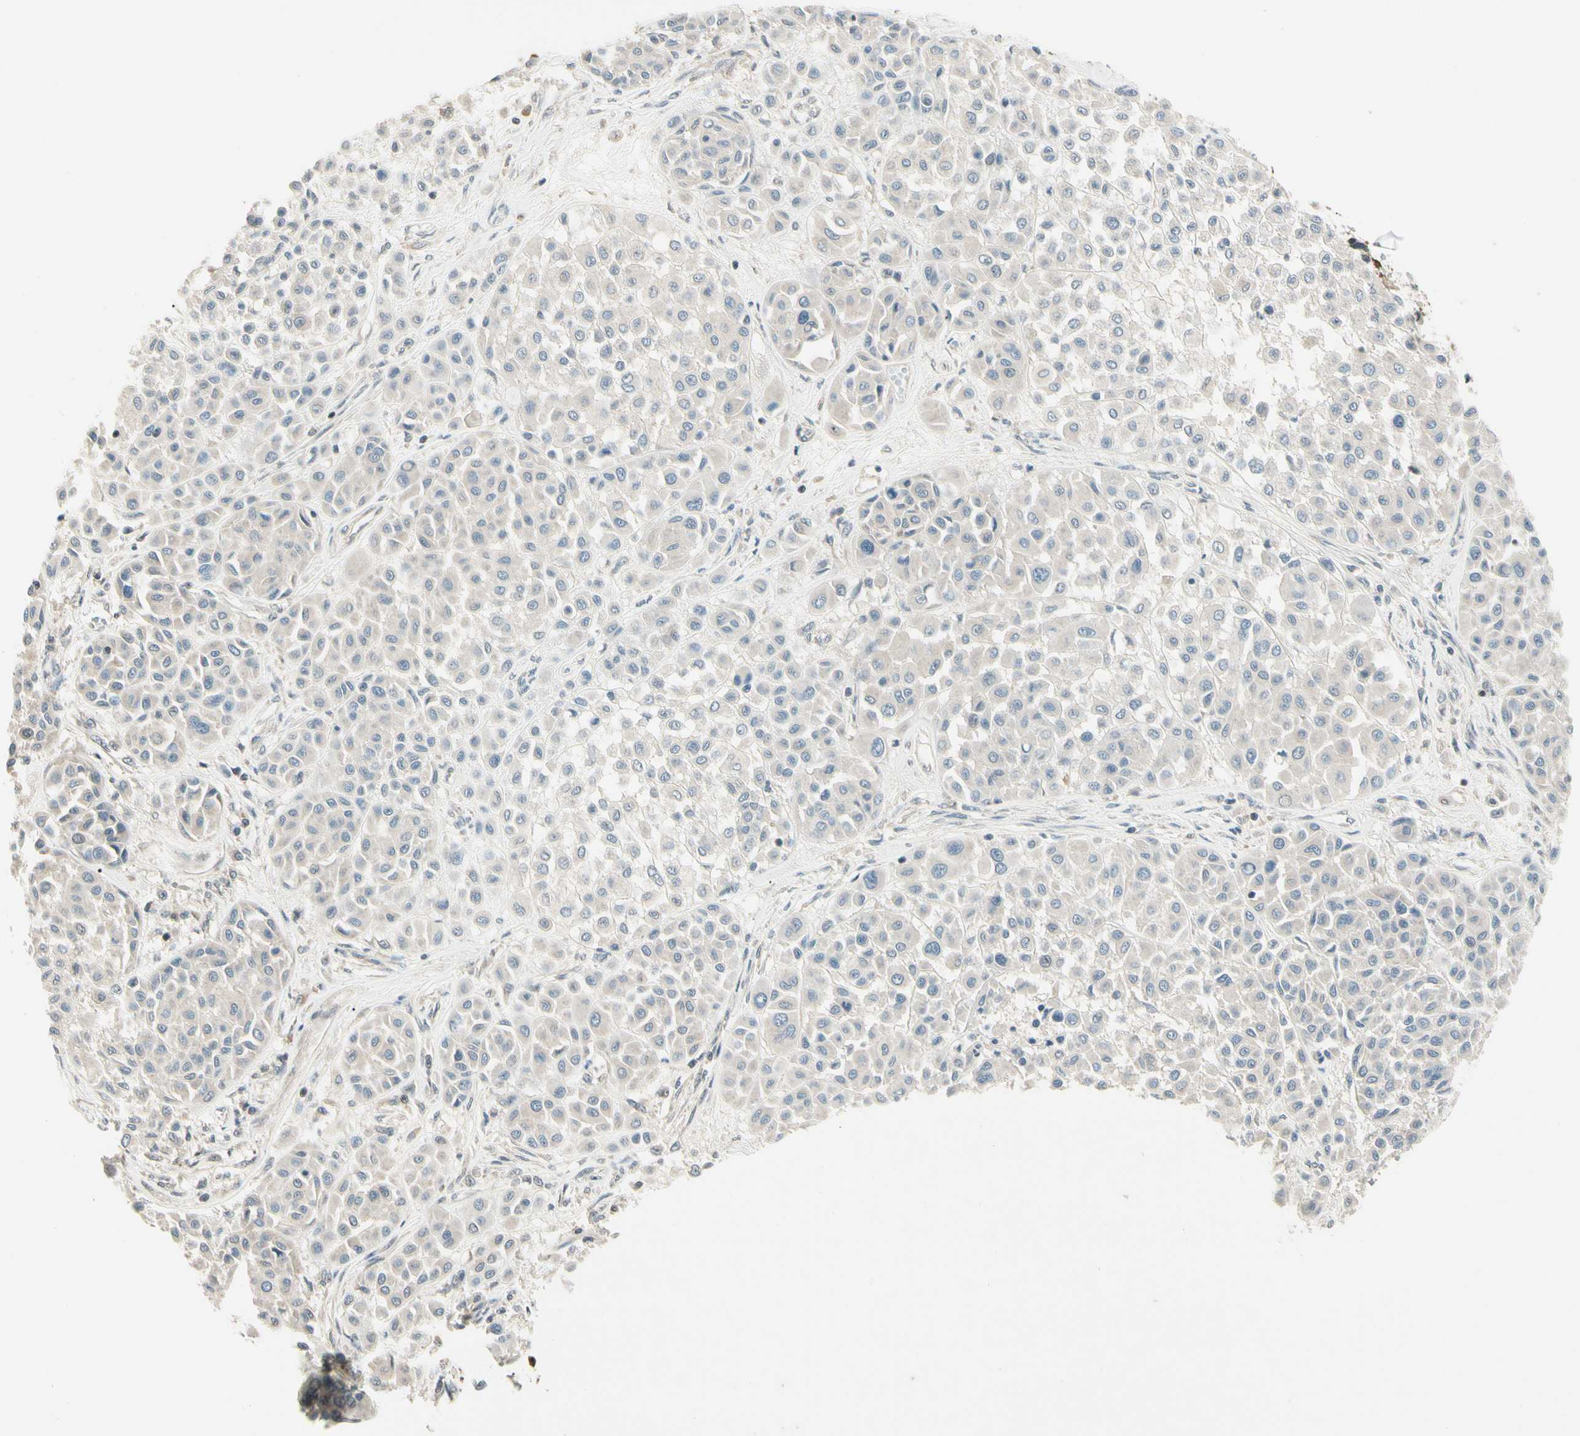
{"staining": {"intensity": "negative", "quantity": "none", "location": "none"}, "tissue": "melanoma", "cell_type": "Tumor cells", "image_type": "cancer", "snomed": [{"axis": "morphology", "description": "Malignant melanoma, Metastatic site"}, {"axis": "topography", "description": "Soft tissue"}], "caption": "This is an IHC histopathology image of human melanoma. There is no staining in tumor cells.", "gene": "ZSCAN12", "patient": {"sex": "male", "age": 41}}